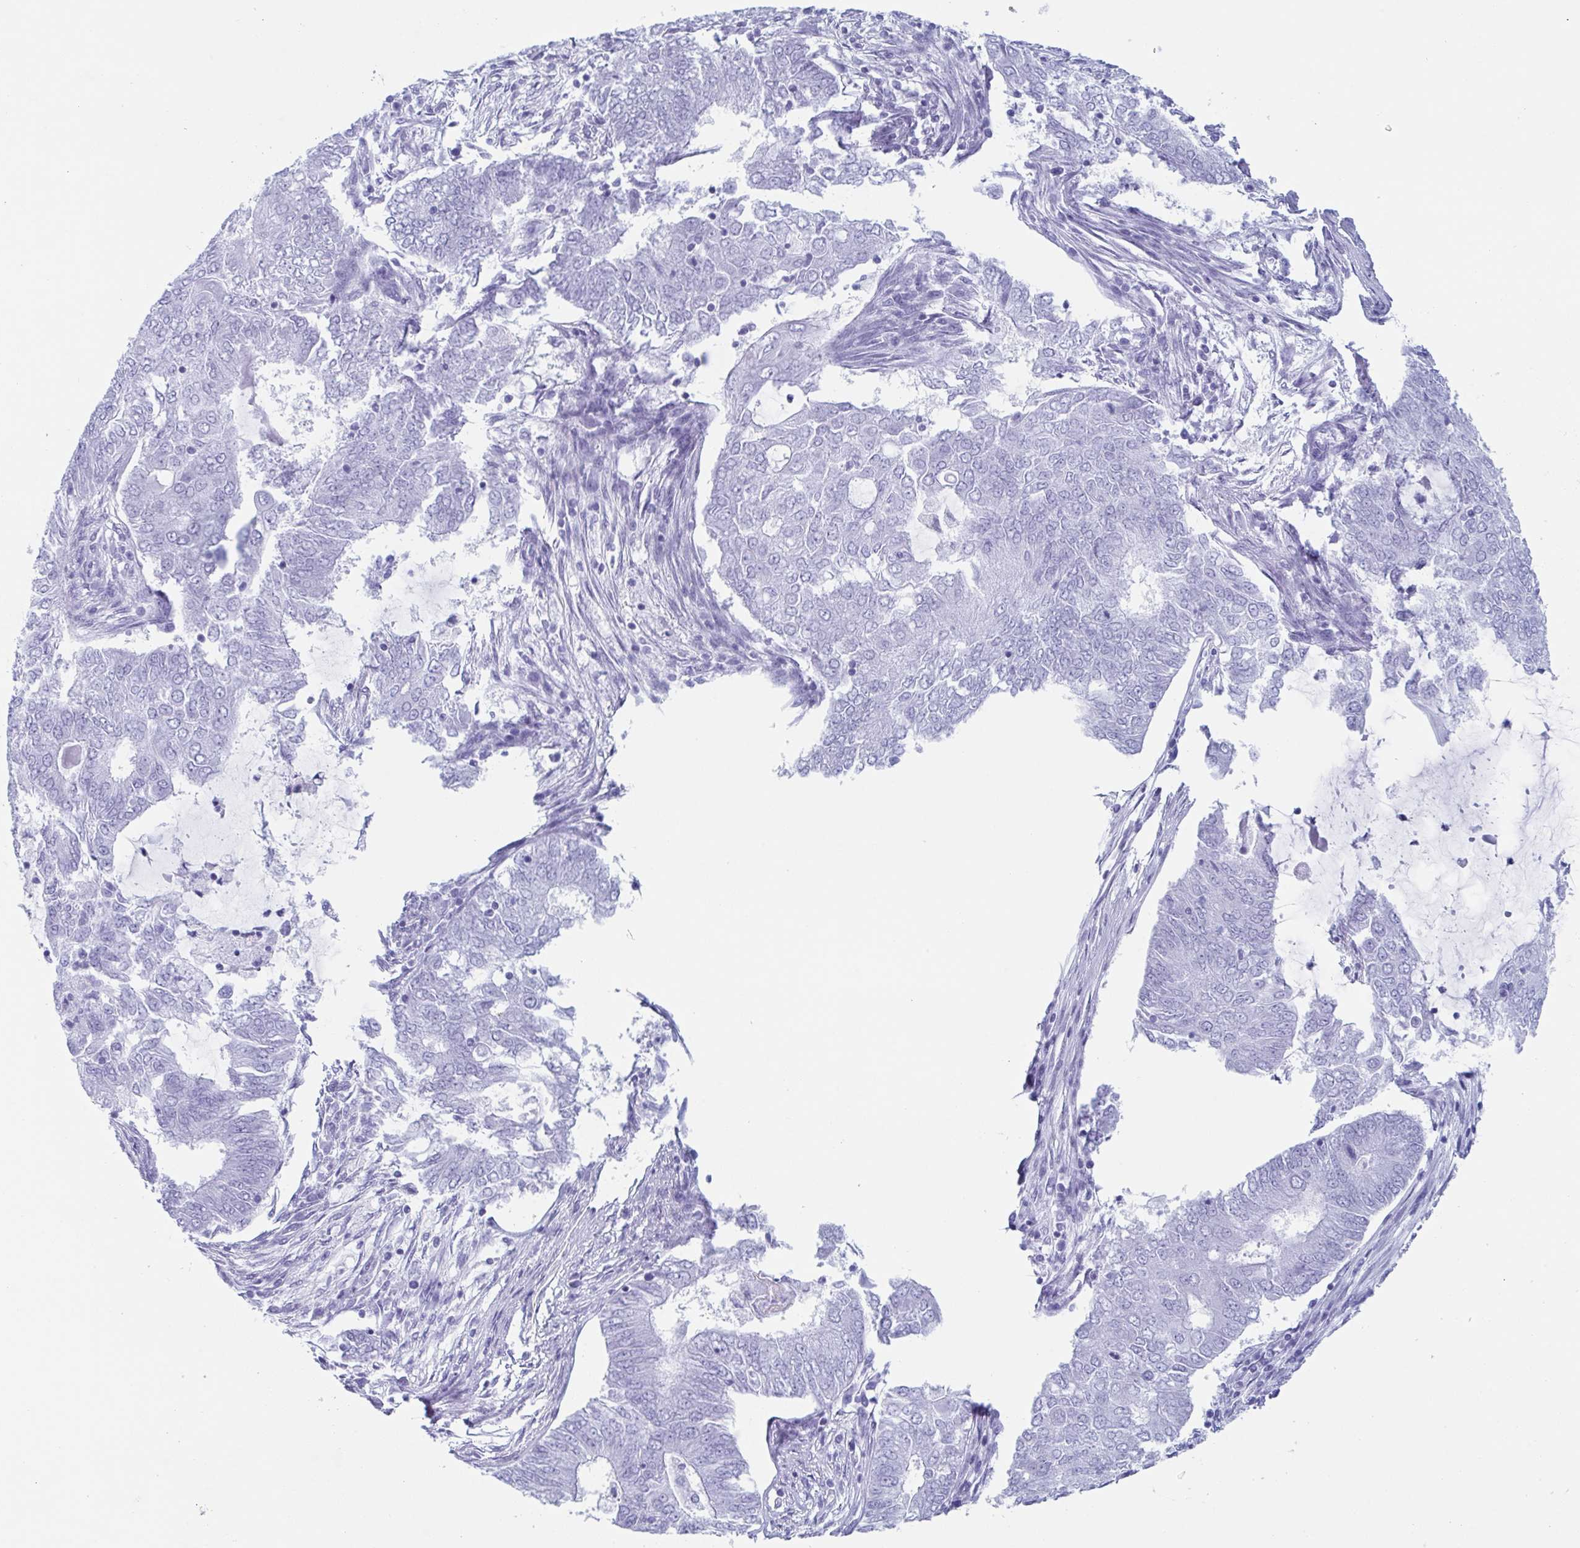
{"staining": {"intensity": "negative", "quantity": "none", "location": "none"}, "tissue": "endometrial cancer", "cell_type": "Tumor cells", "image_type": "cancer", "snomed": [{"axis": "morphology", "description": "Adenocarcinoma, NOS"}, {"axis": "topography", "description": "Endometrium"}], "caption": "A micrograph of human adenocarcinoma (endometrial) is negative for staining in tumor cells.", "gene": "LYRM2", "patient": {"sex": "female", "age": 62}}